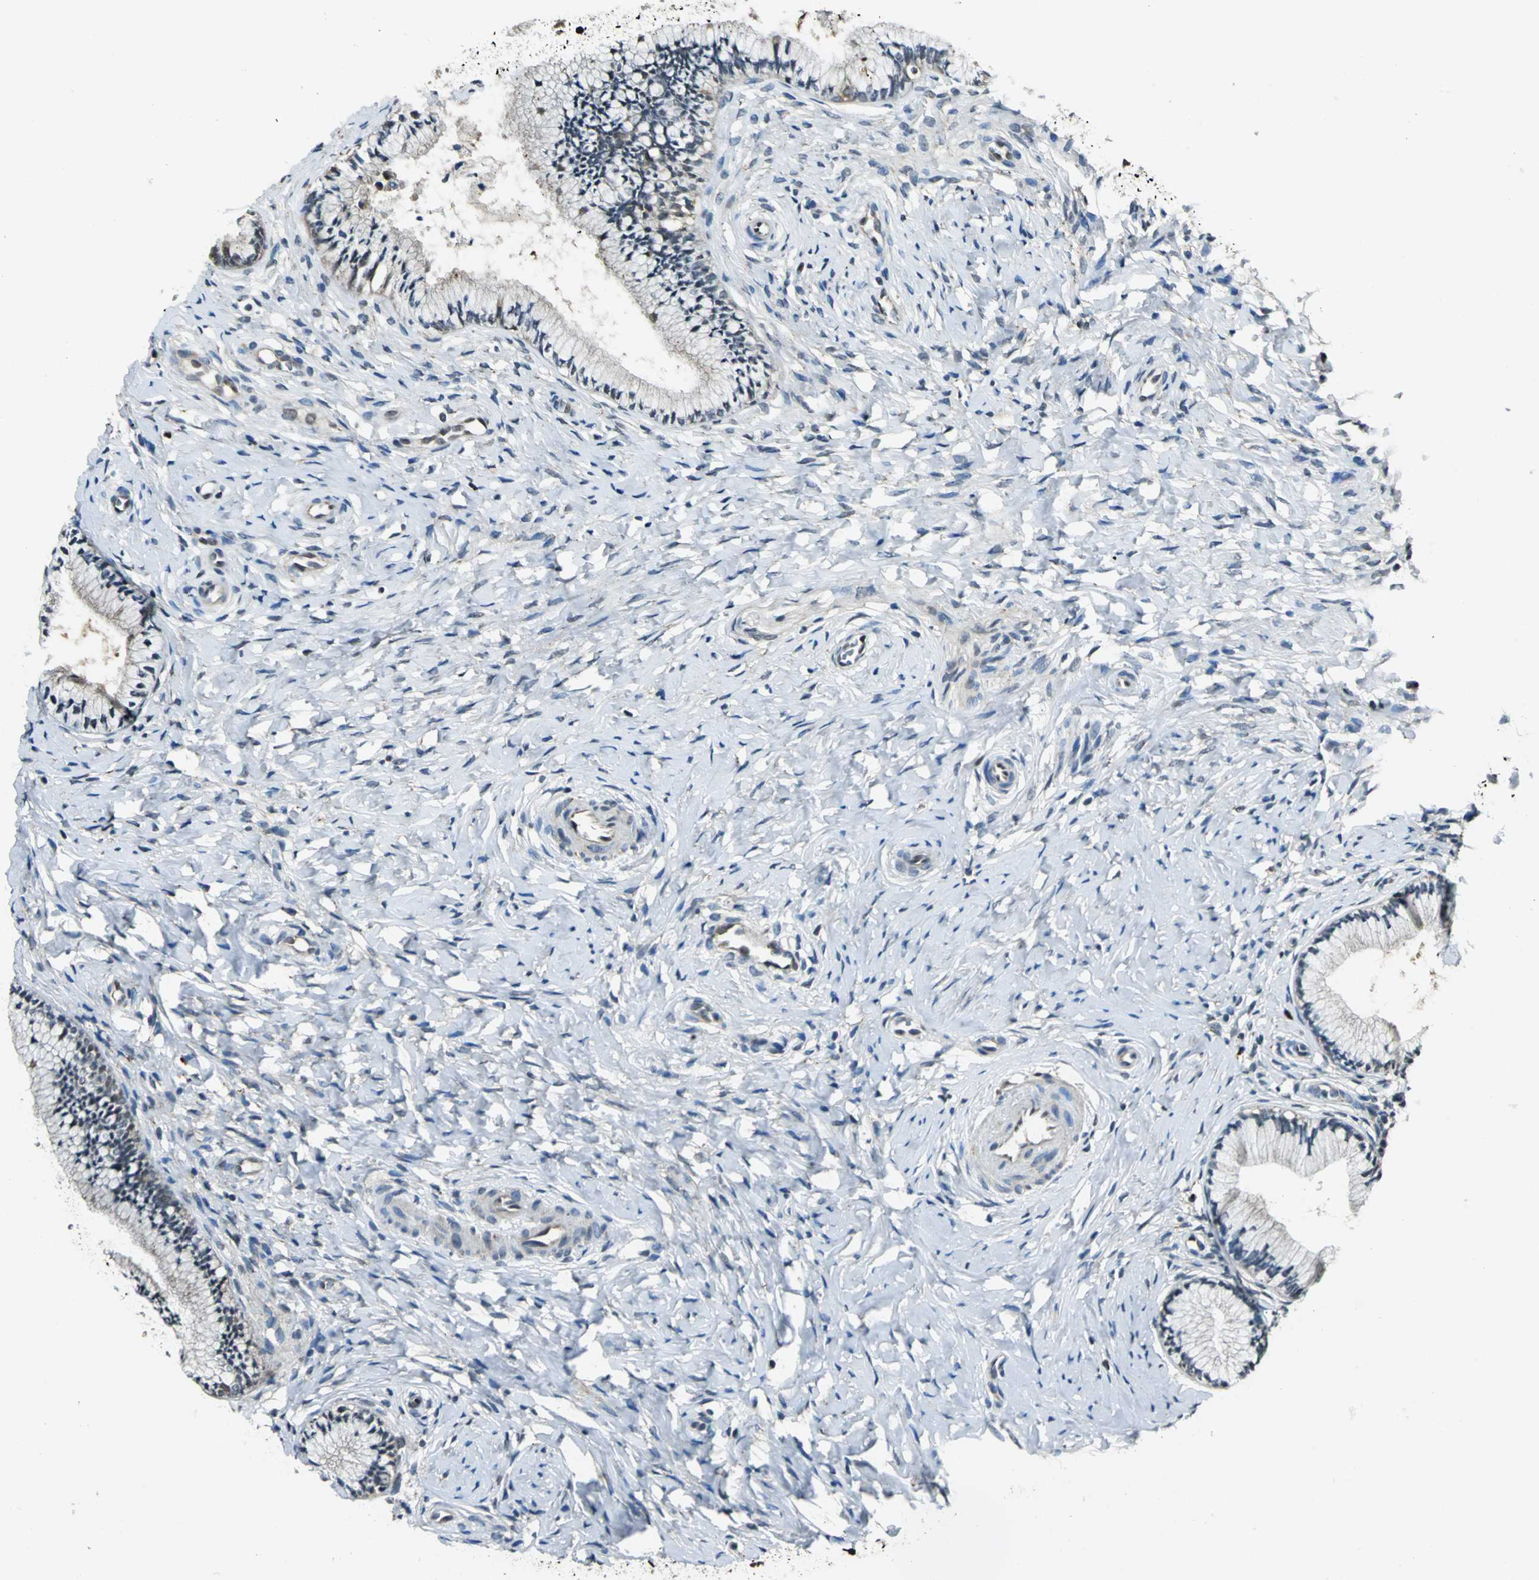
{"staining": {"intensity": "weak", "quantity": "<25%", "location": "cytoplasmic/membranous,nuclear"}, "tissue": "cervix", "cell_type": "Glandular cells", "image_type": "normal", "snomed": [{"axis": "morphology", "description": "Normal tissue, NOS"}, {"axis": "topography", "description": "Cervix"}], "caption": "Protein analysis of unremarkable cervix demonstrates no significant positivity in glandular cells. Brightfield microscopy of IHC stained with DAB (3,3'-diaminobenzidine) (brown) and hematoxylin (blue), captured at high magnification.", "gene": "PPP1R13L", "patient": {"sex": "female", "age": 46}}